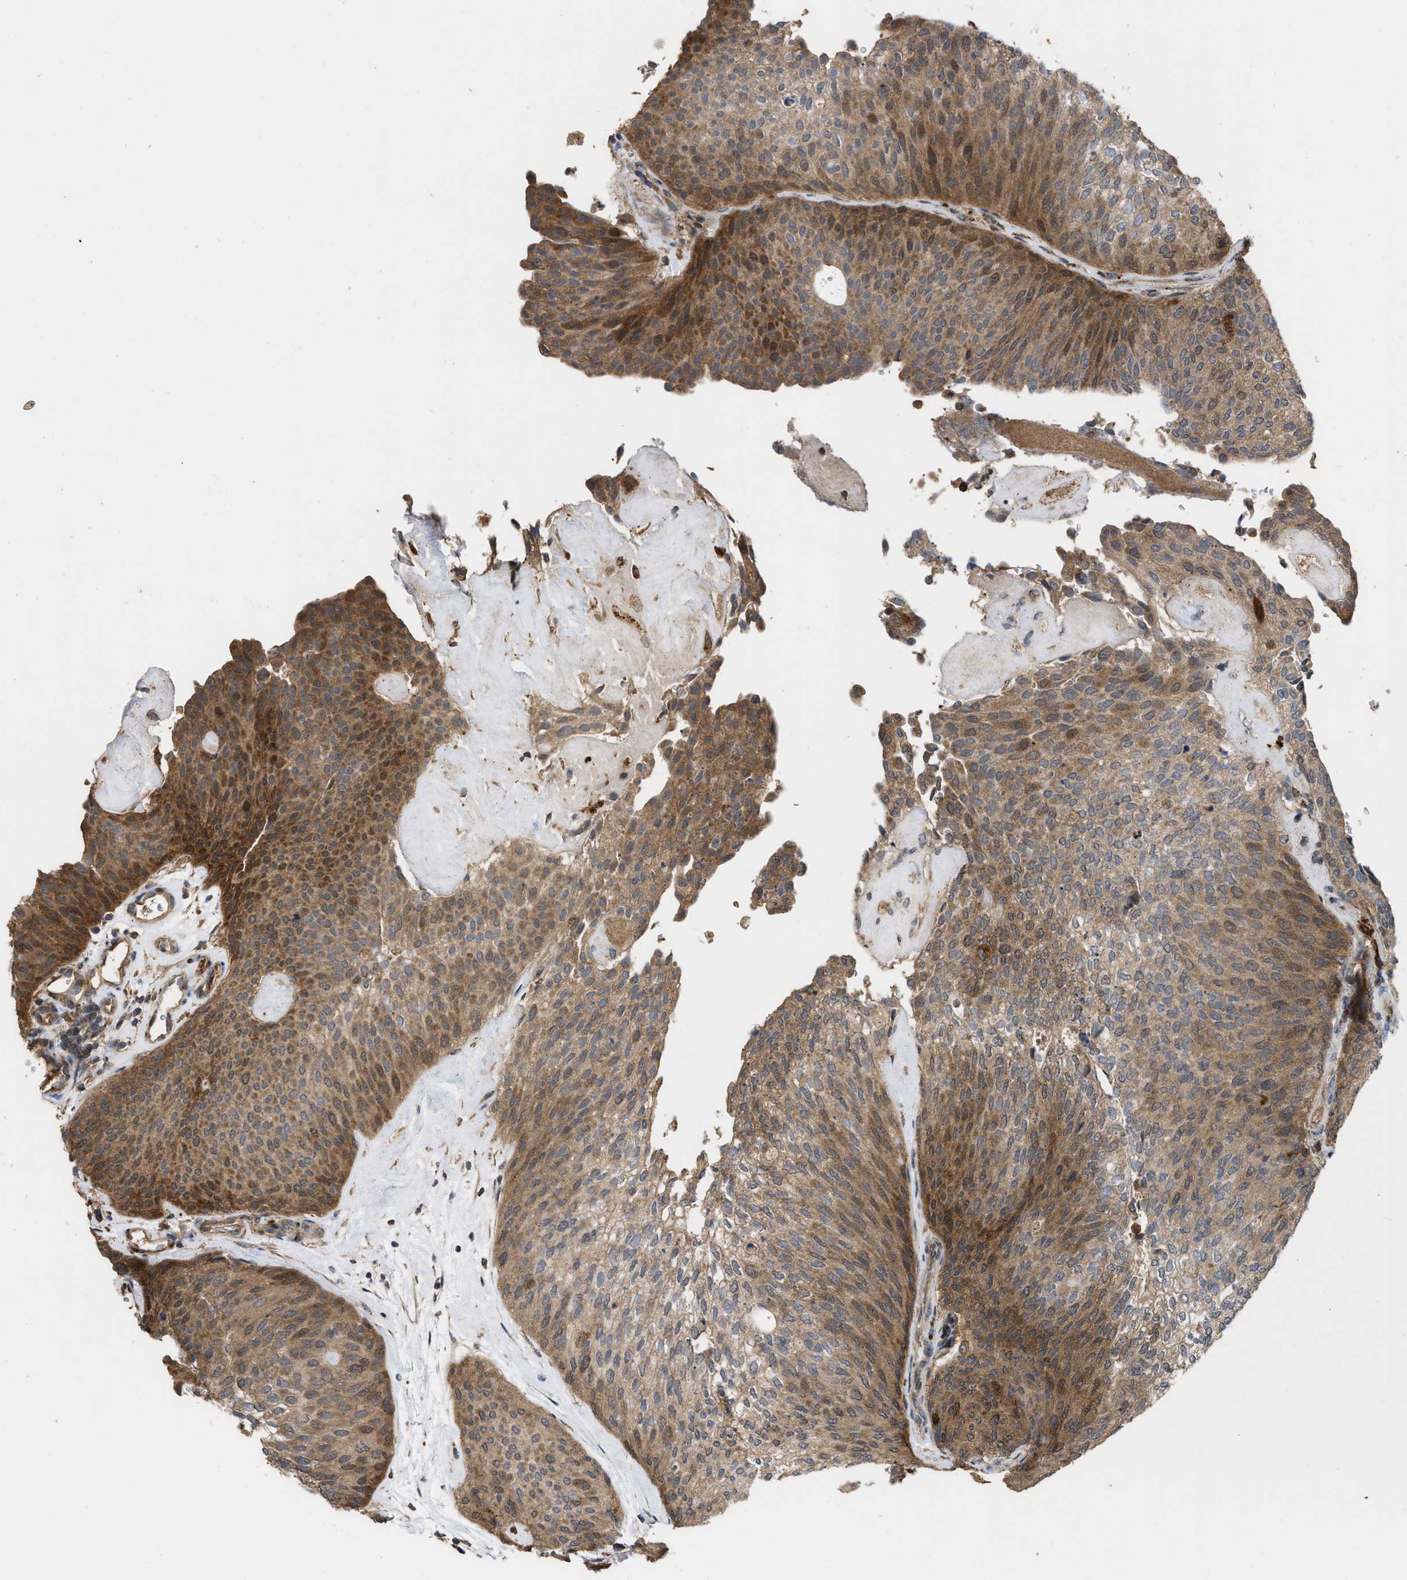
{"staining": {"intensity": "moderate", "quantity": ">75%", "location": "cytoplasmic/membranous"}, "tissue": "urothelial cancer", "cell_type": "Tumor cells", "image_type": "cancer", "snomed": [{"axis": "morphology", "description": "Urothelial carcinoma, Low grade"}, {"axis": "topography", "description": "Urinary bladder"}], "caption": "DAB immunohistochemical staining of urothelial cancer reveals moderate cytoplasmic/membranous protein positivity in about >75% of tumor cells. (IHC, brightfield microscopy, high magnification).", "gene": "CBR3", "patient": {"sex": "female", "age": 79}}